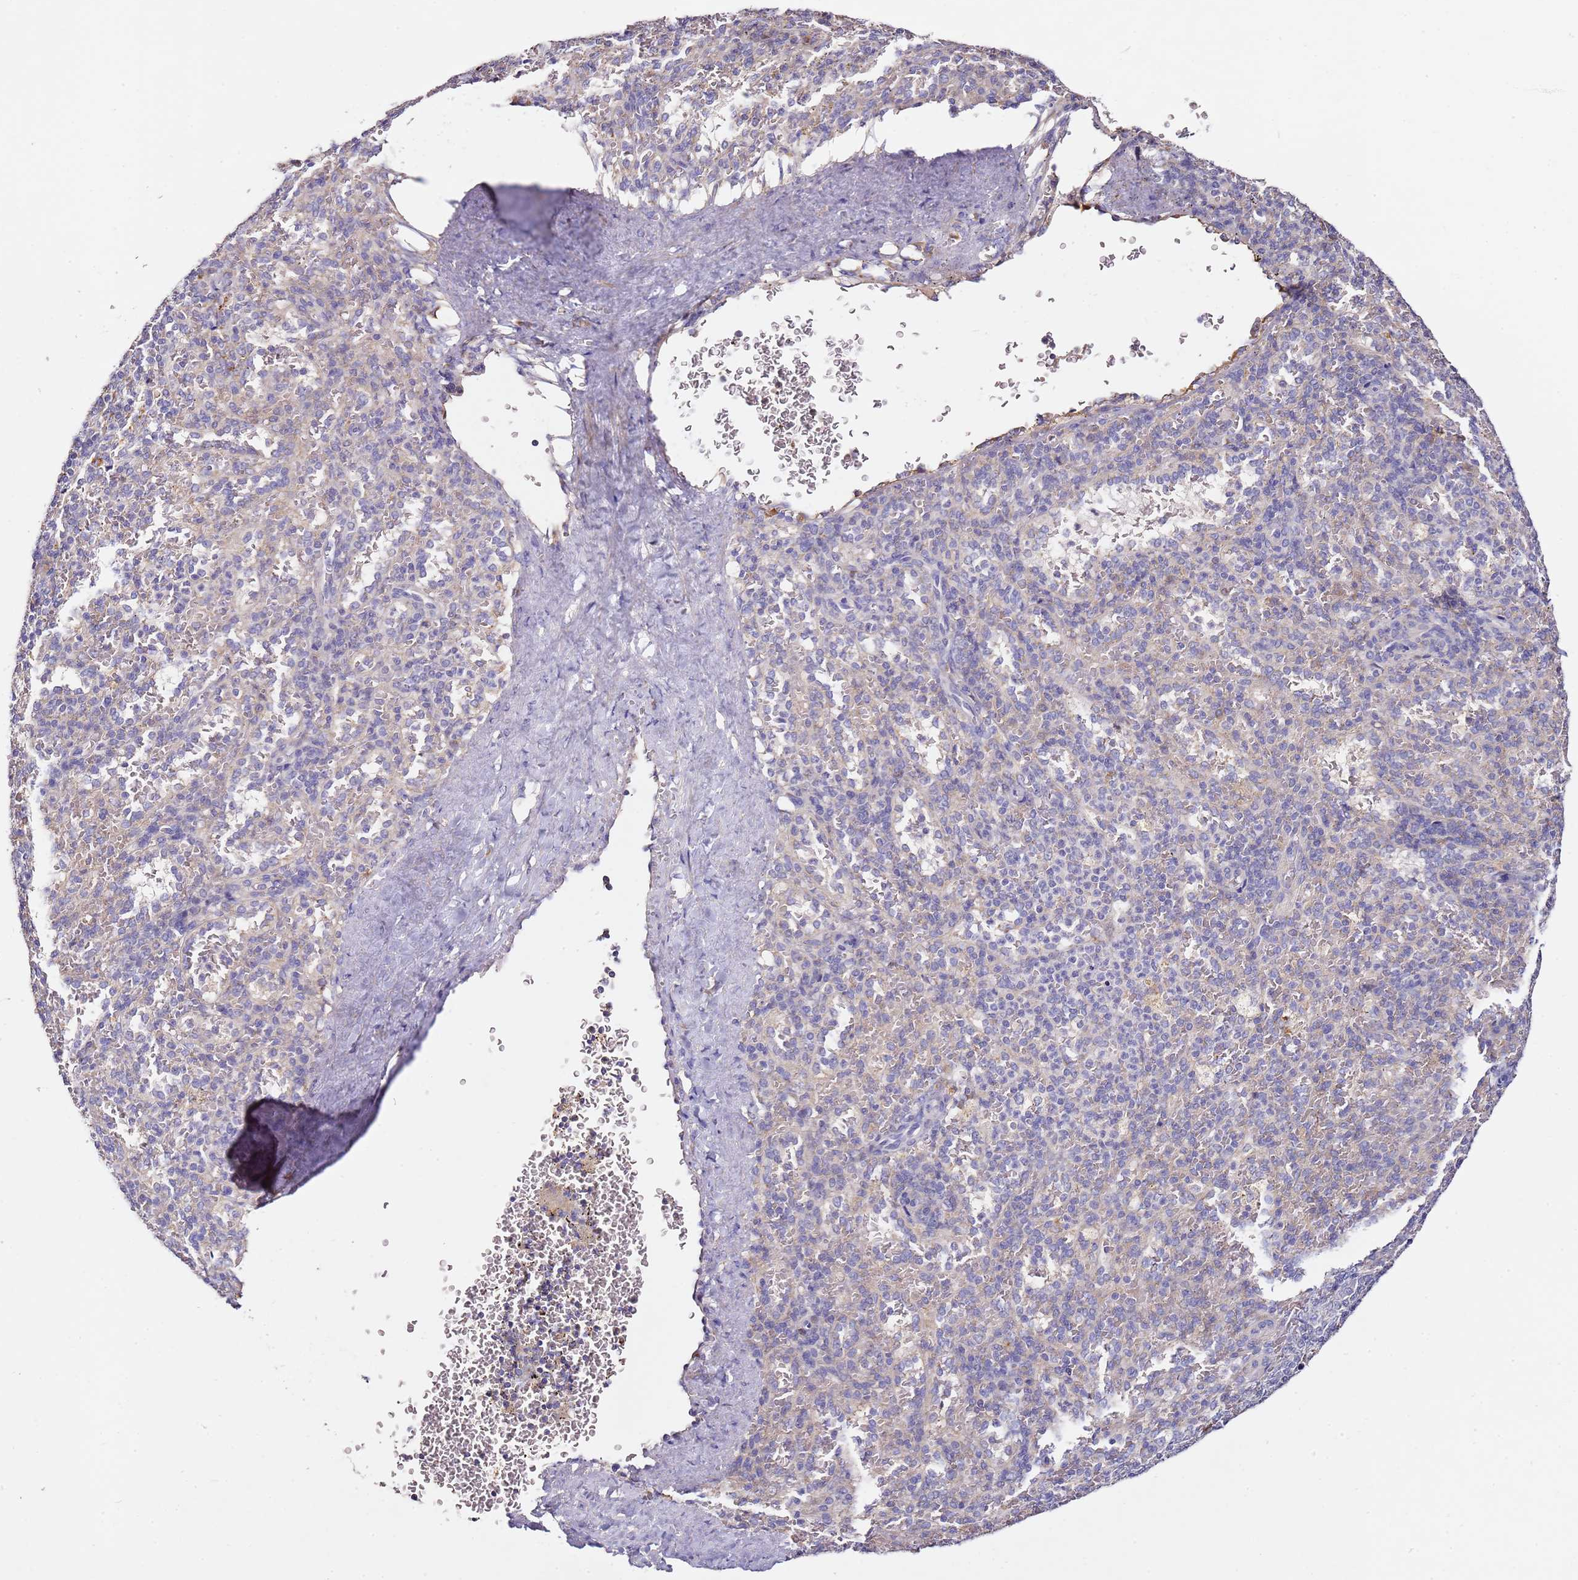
{"staining": {"intensity": "negative", "quantity": "none", "location": "none"}, "tissue": "spleen", "cell_type": "Cells in red pulp", "image_type": "normal", "snomed": [{"axis": "morphology", "description": "Normal tissue, NOS"}, {"axis": "topography", "description": "Spleen"}], "caption": "There is no significant staining in cells in red pulp of spleen. (DAB (3,3'-diaminobenzidine) immunohistochemistry (IHC) with hematoxylin counter stain).", "gene": "OR2B11", "patient": {"sex": "female", "age": 21}}